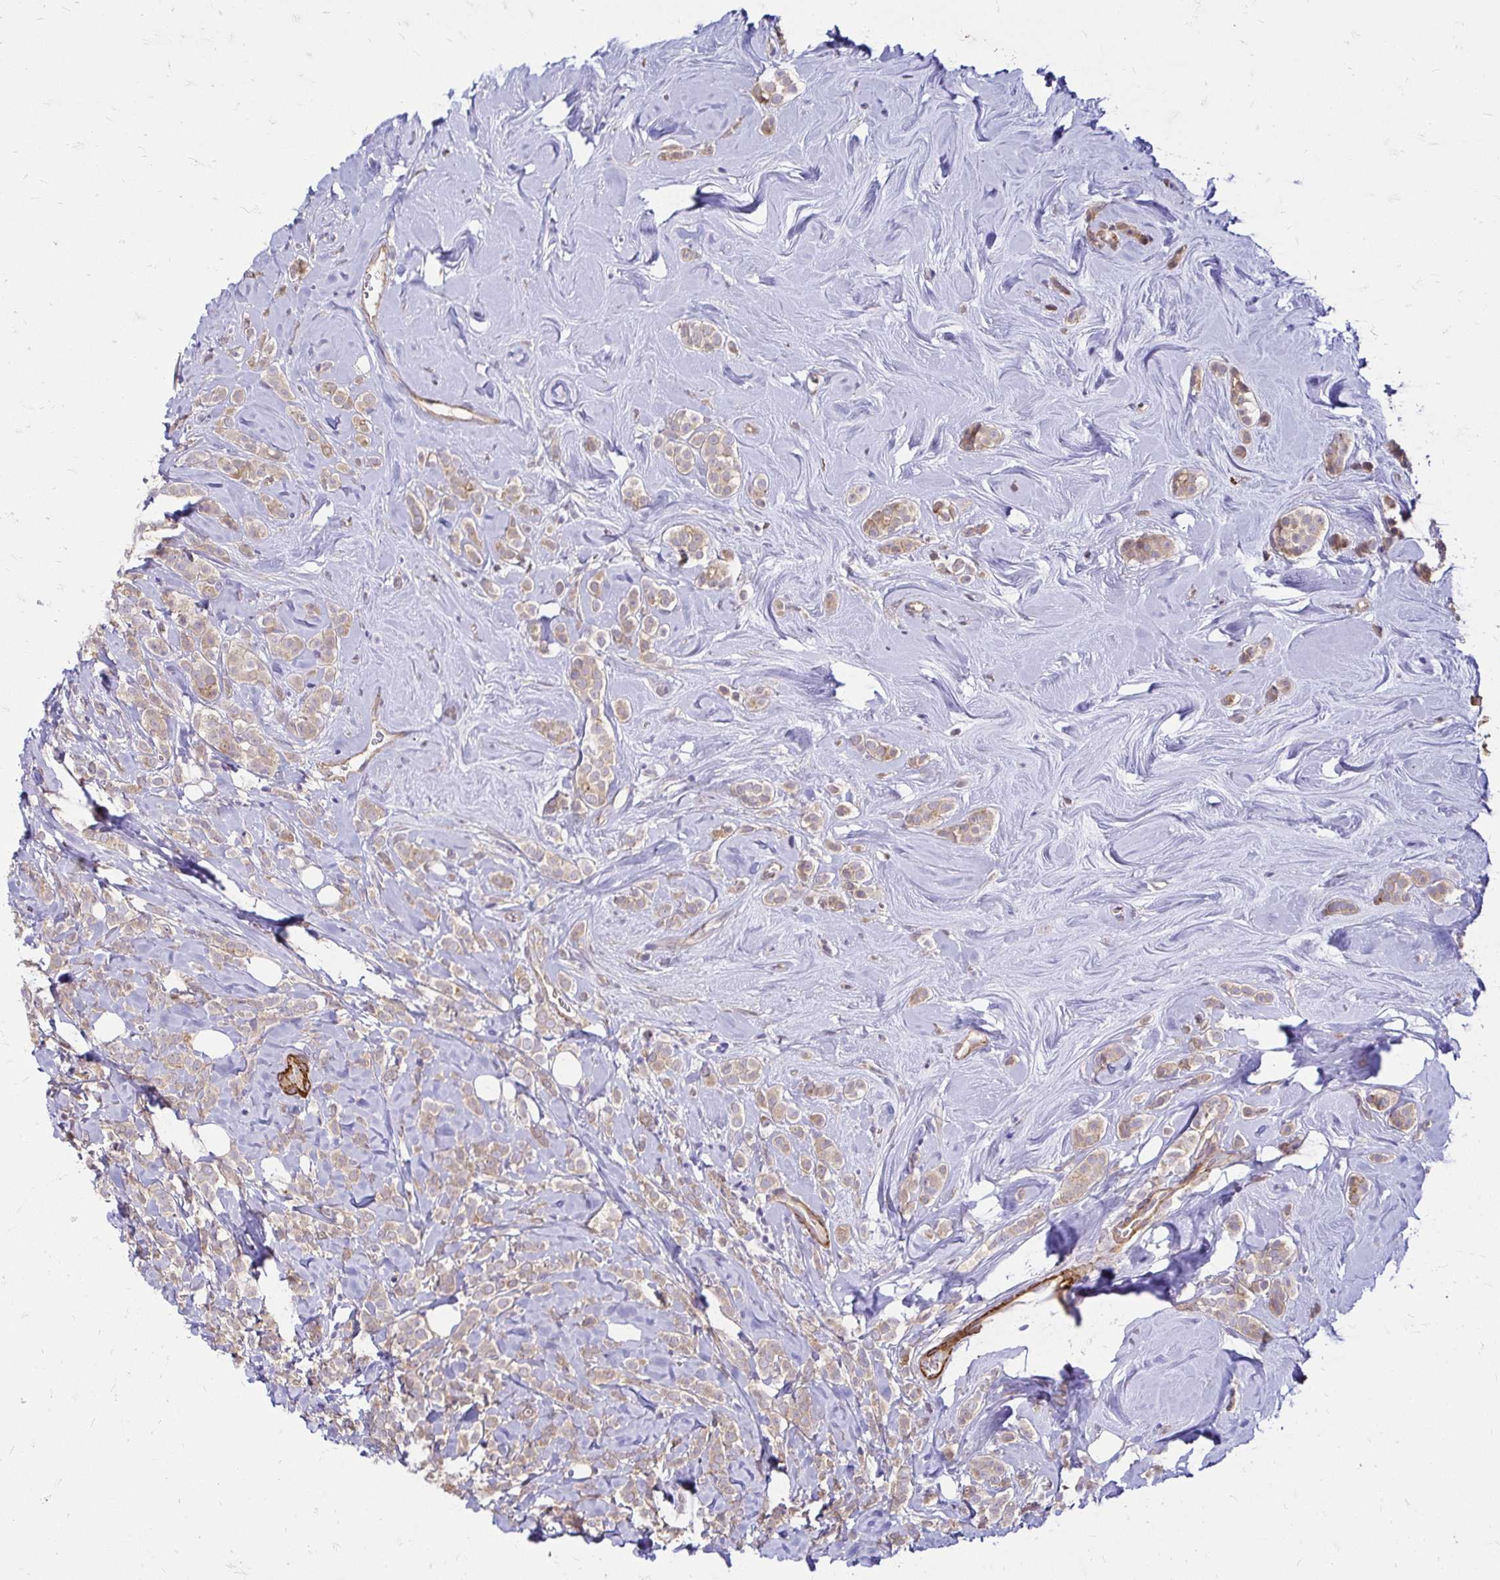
{"staining": {"intensity": "weak", "quantity": ">75%", "location": "cytoplasmic/membranous"}, "tissue": "breast cancer", "cell_type": "Tumor cells", "image_type": "cancer", "snomed": [{"axis": "morphology", "description": "Lobular carcinoma"}, {"axis": "topography", "description": "Breast"}], "caption": "Protein staining of breast cancer tissue shows weak cytoplasmic/membranous positivity in approximately >75% of tumor cells.", "gene": "YAP1", "patient": {"sex": "female", "age": 49}}